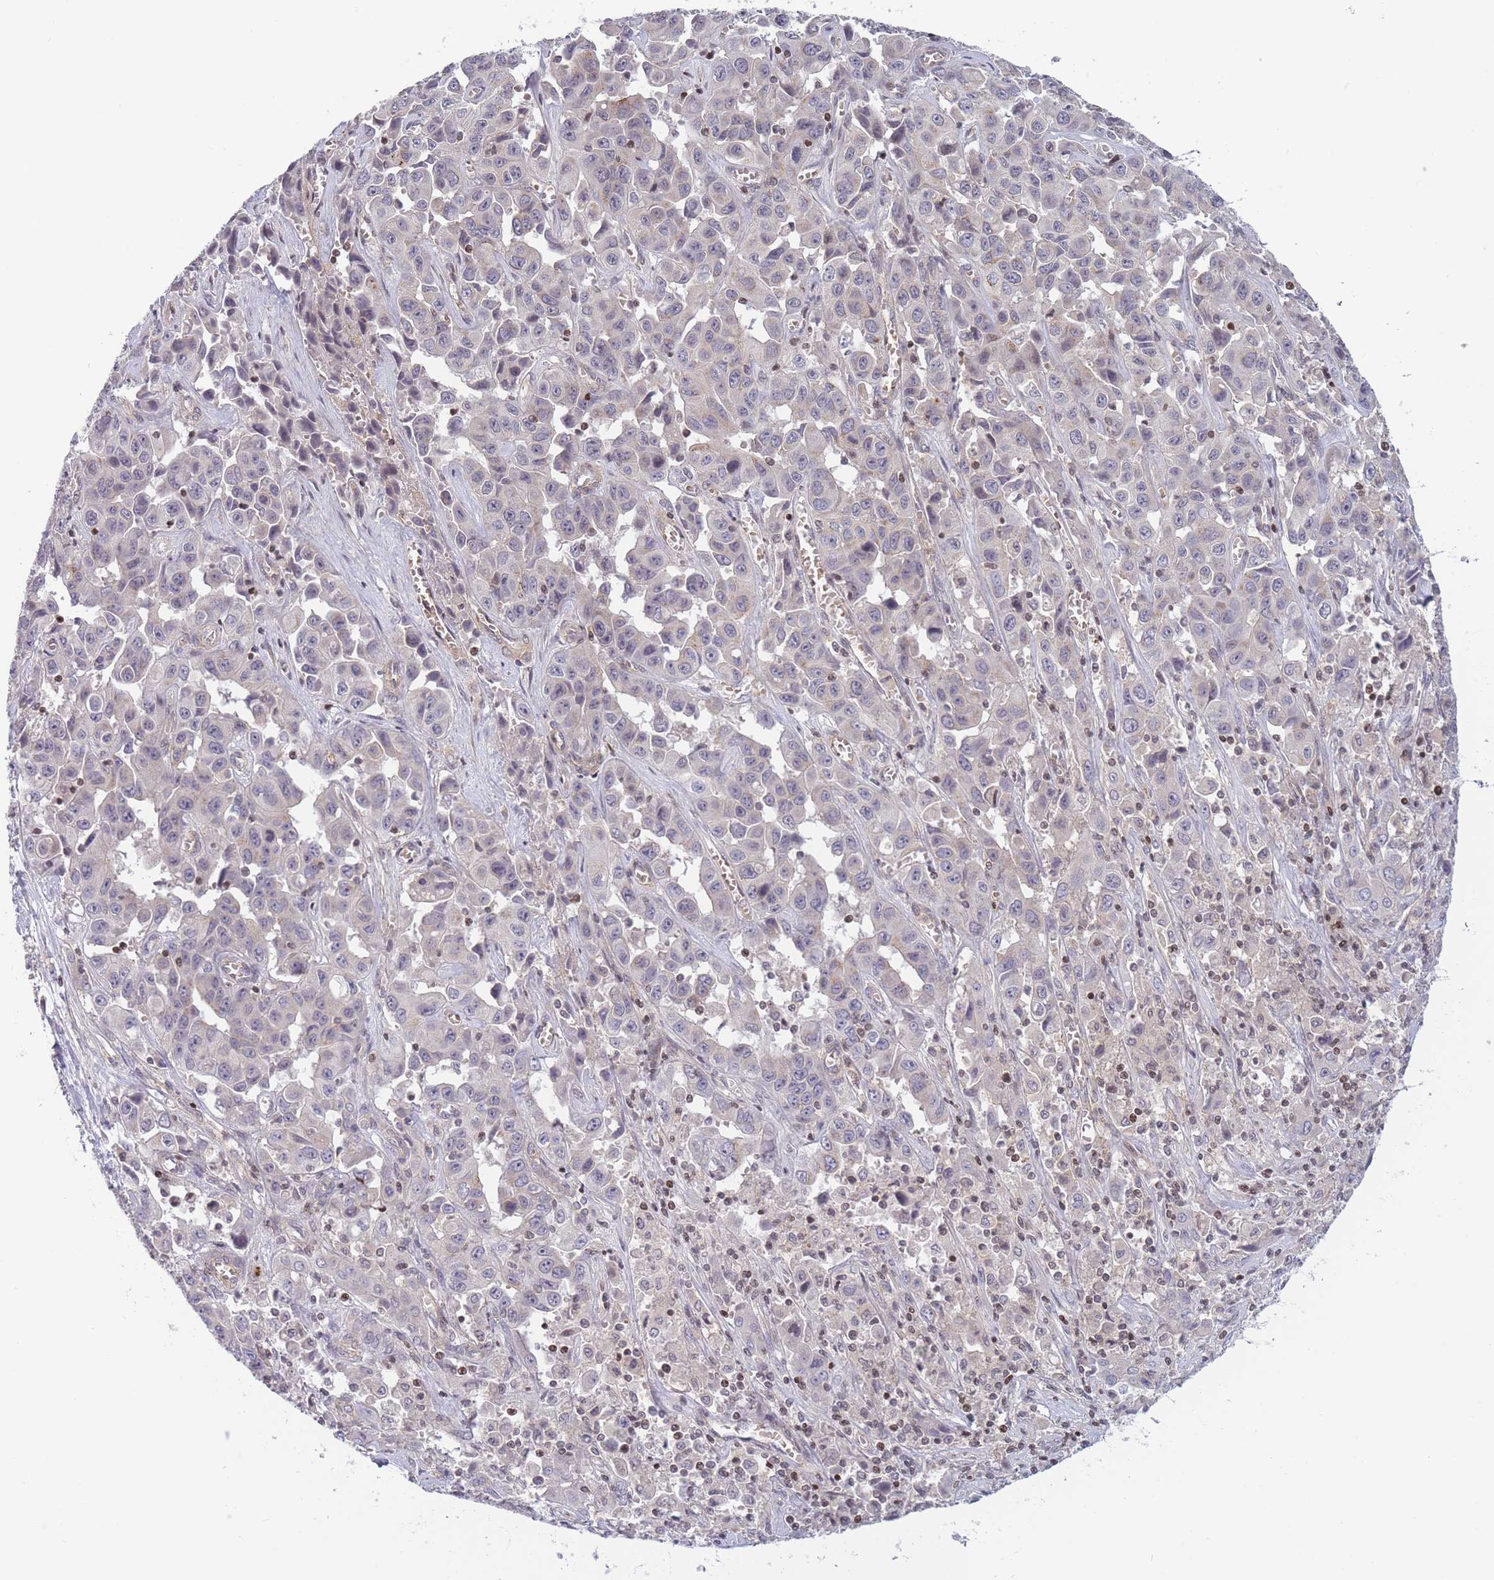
{"staining": {"intensity": "negative", "quantity": "none", "location": "none"}, "tissue": "liver cancer", "cell_type": "Tumor cells", "image_type": "cancer", "snomed": [{"axis": "morphology", "description": "Cholangiocarcinoma"}, {"axis": "topography", "description": "Liver"}], "caption": "High power microscopy micrograph of an immunohistochemistry (IHC) photomicrograph of liver cancer, revealing no significant staining in tumor cells.", "gene": "SLC35F5", "patient": {"sex": "female", "age": 52}}